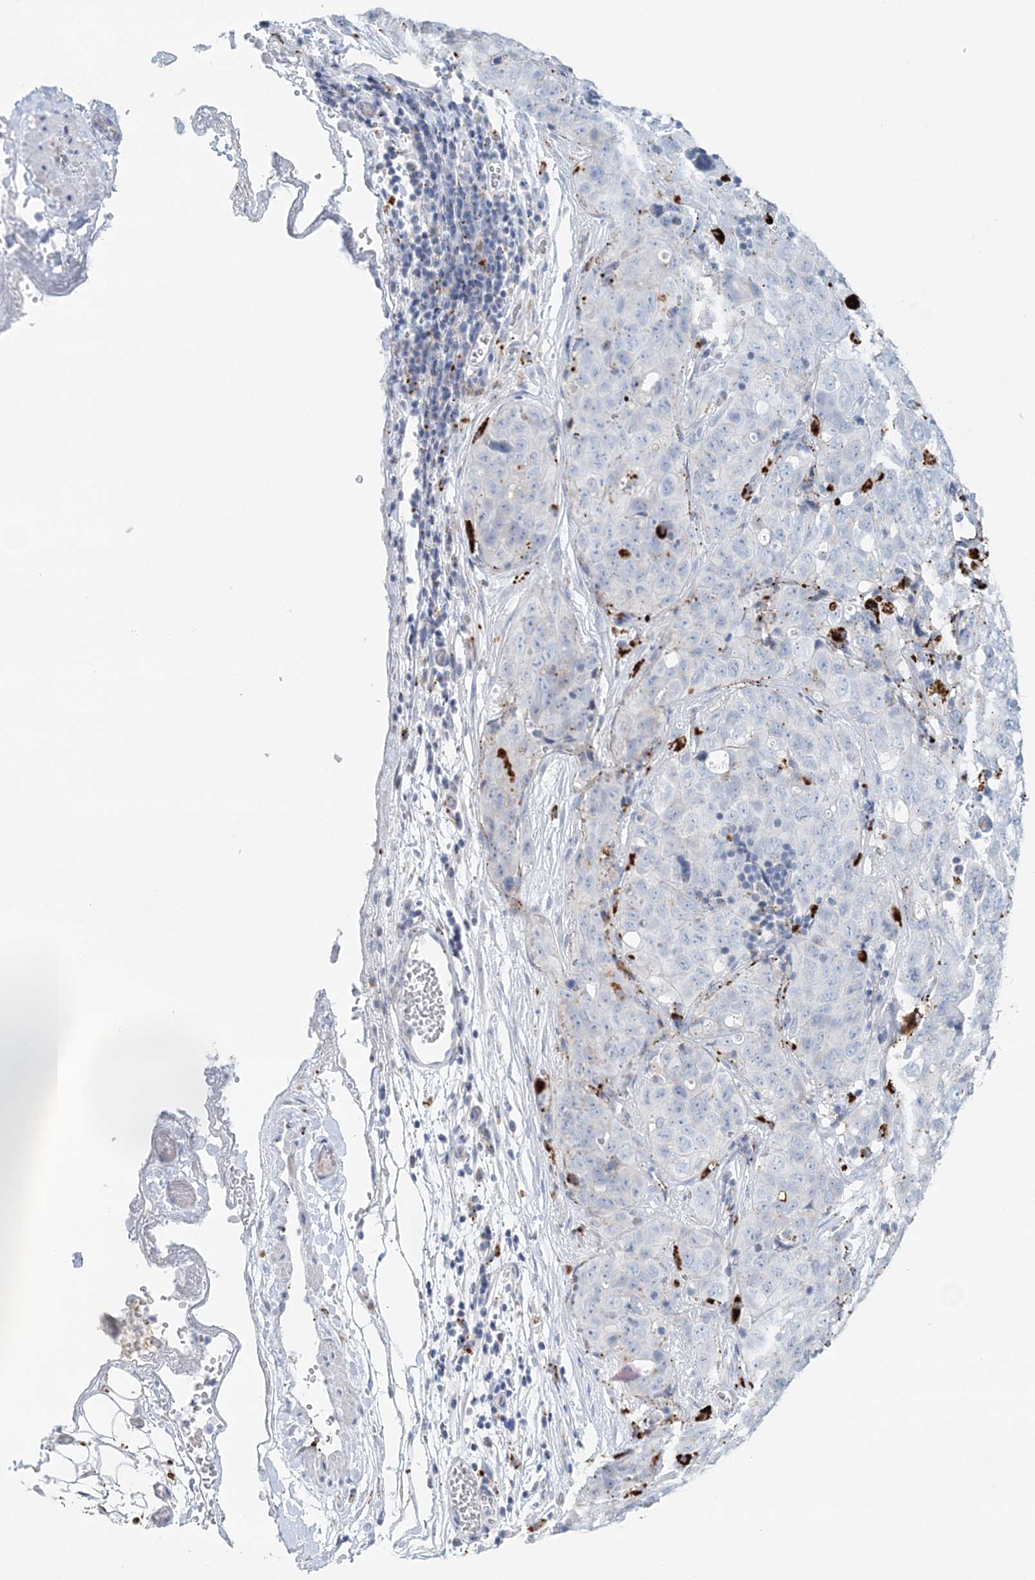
{"staining": {"intensity": "negative", "quantity": "none", "location": "none"}, "tissue": "stomach cancer", "cell_type": "Tumor cells", "image_type": "cancer", "snomed": [{"axis": "morphology", "description": "Normal tissue, NOS"}, {"axis": "morphology", "description": "Adenocarcinoma, NOS"}, {"axis": "topography", "description": "Lymph node"}, {"axis": "topography", "description": "Stomach"}], "caption": "The histopathology image demonstrates no staining of tumor cells in stomach cancer.", "gene": "TPP1", "patient": {"sex": "male", "age": 48}}